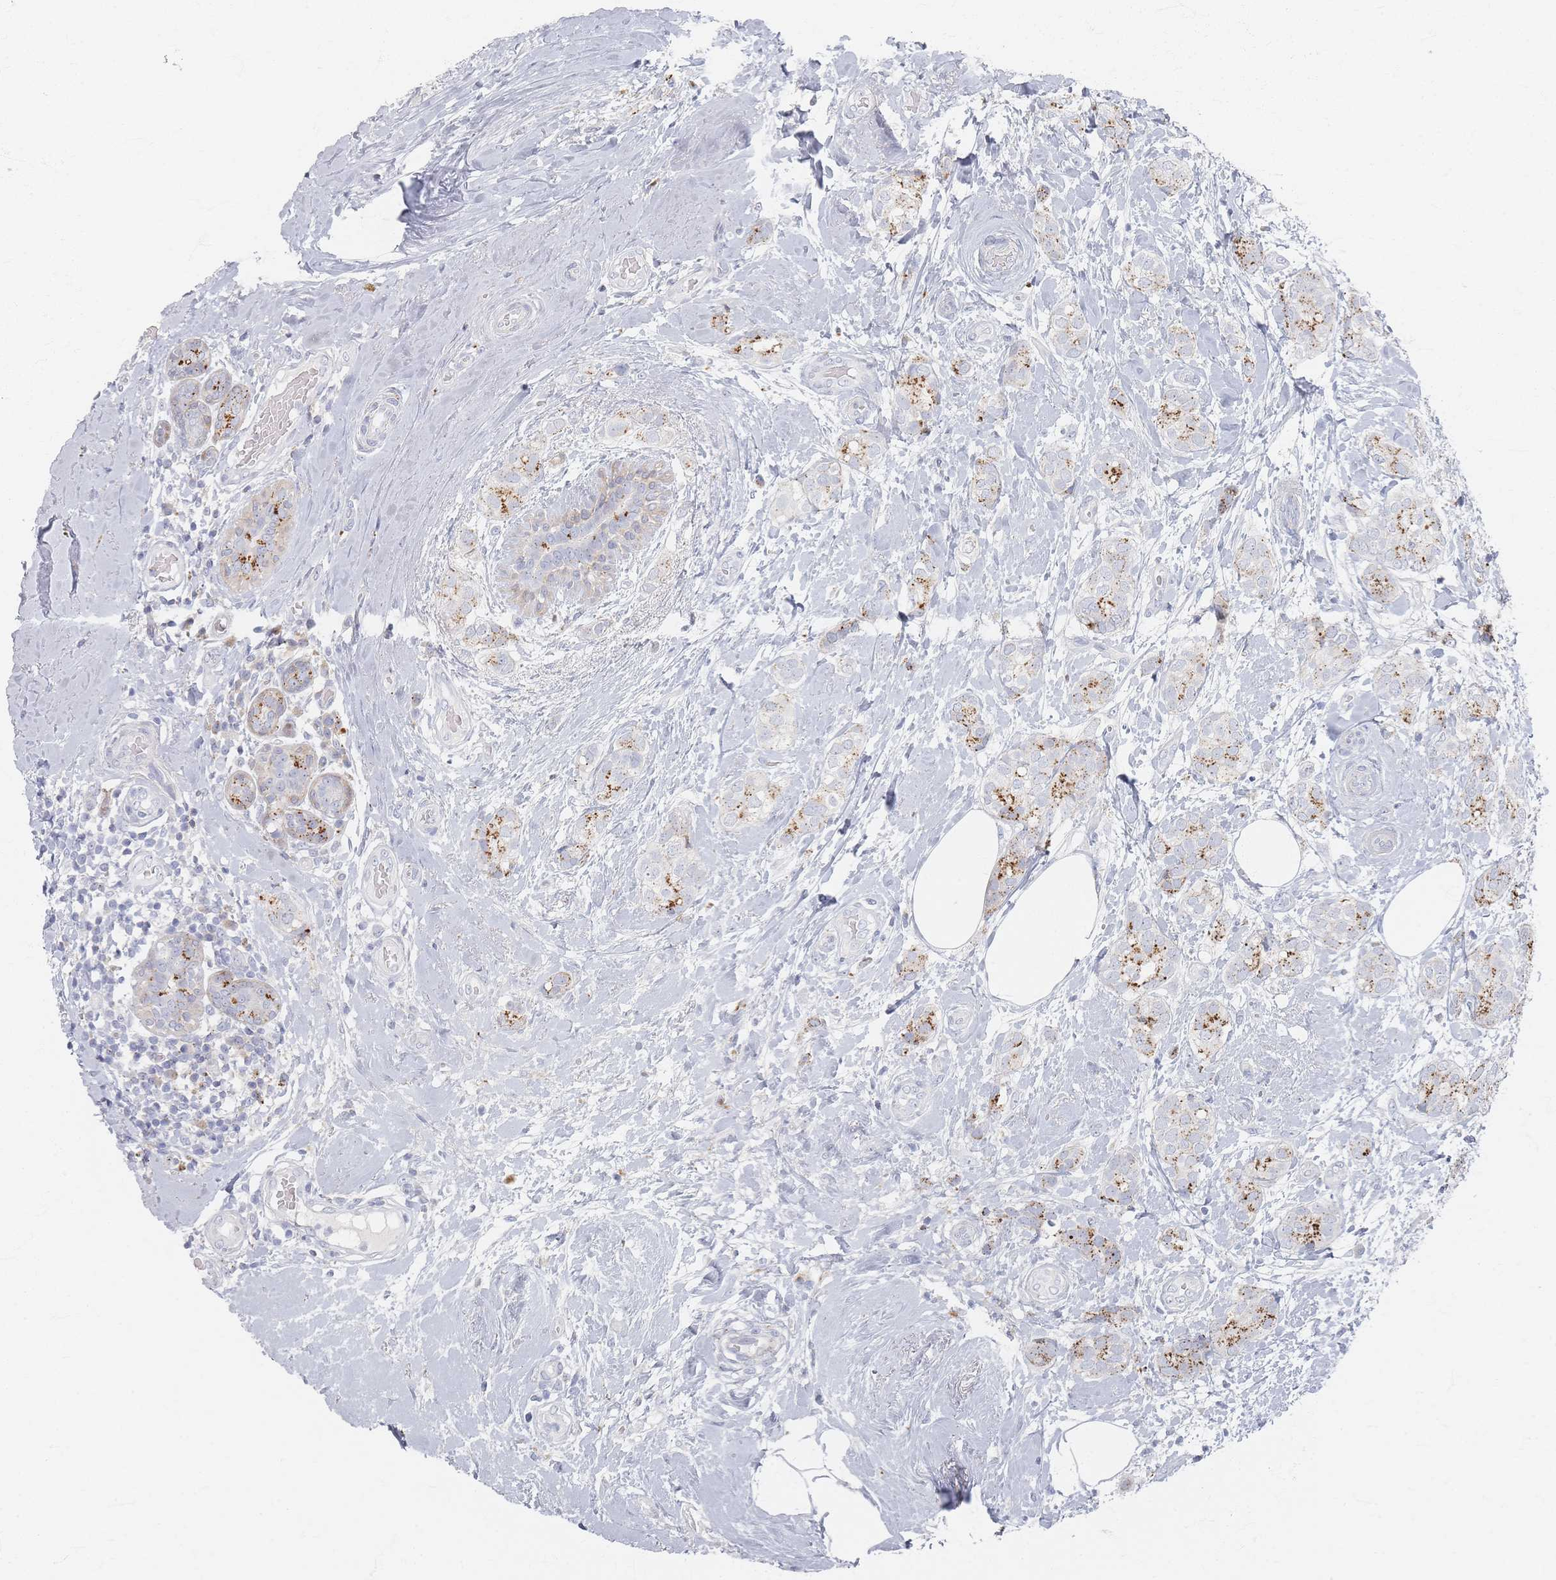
{"staining": {"intensity": "moderate", "quantity": ">75%", "location": "cytoplasmic/membranous"}, "tissue": "breast cancer", "cell_type": "Tumor cells", "image_type": "cancer", "snomed": [{"axis": "morphology", "description": "Duct carcinoma"}, {"axis": "topography", "description": "Breast"}], "caption": "Brown immunohistochemical staining in human breast cancer displays moderate cytoplasmic/membranous staining in about >75% of tumor cells. The protein of interest is stained brown, and the nuclei are stained in blue (DAB IHC with brightfield microscopy, high magnification).", "gene": "SLC2A11", "patient": {"sex": "female", "age": 73}}